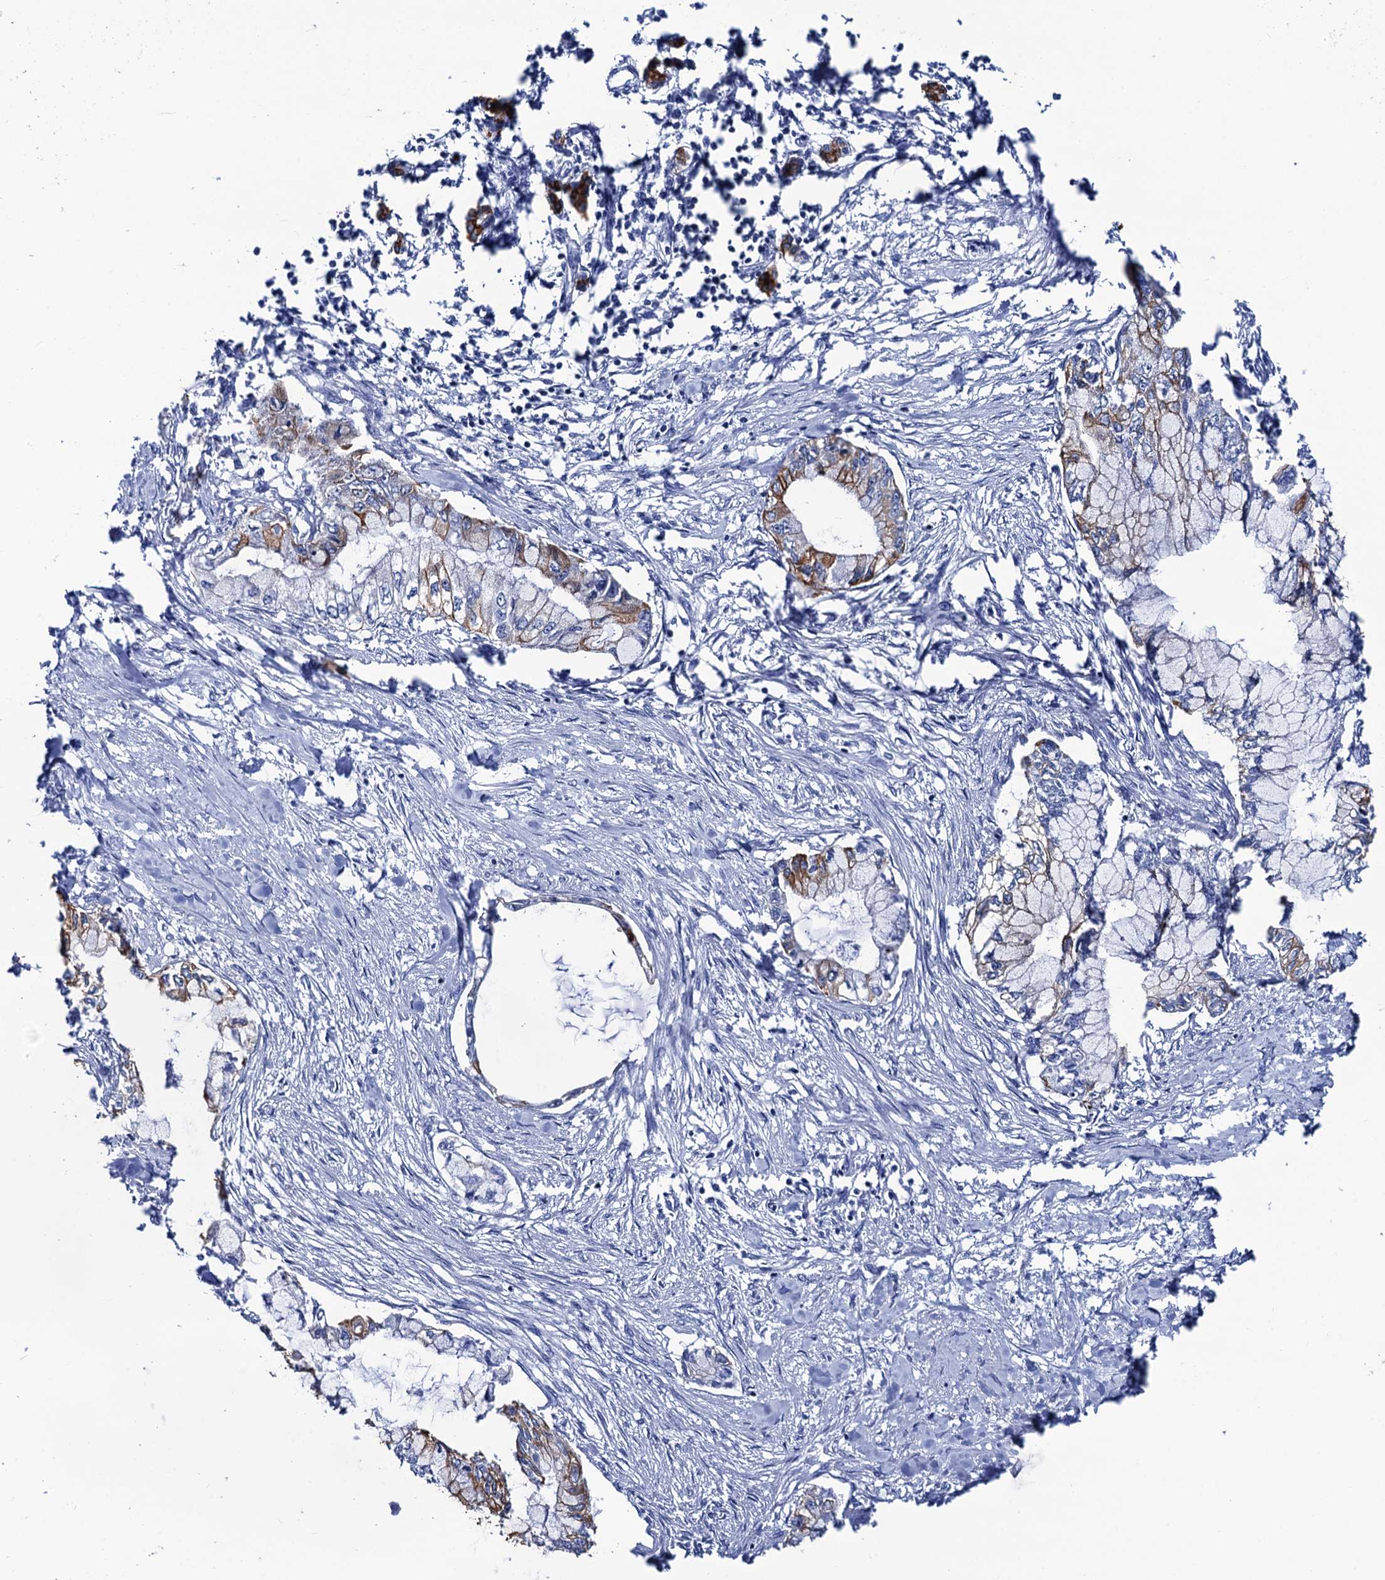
{"staining": {"intensity": "moderate", "quantity": "25%-75%", "location": "cytoplasmic/membranous"}, "tissue": "pancreatic cancer", "cell_type": "Tumor cells", "image_type": "cancer", "snomed": [{"axis": "morphology", "description": "Adenocarcinoma, NOS"}, {"axis": "topography", "description": "Pancreas"}], "caption": "Human pancreatic cancer stained with a protein marker demonstrates moderate staining in tumor cells.", "gene": "RAB3IP", "patient": {"sex": "female", "age": 78}}